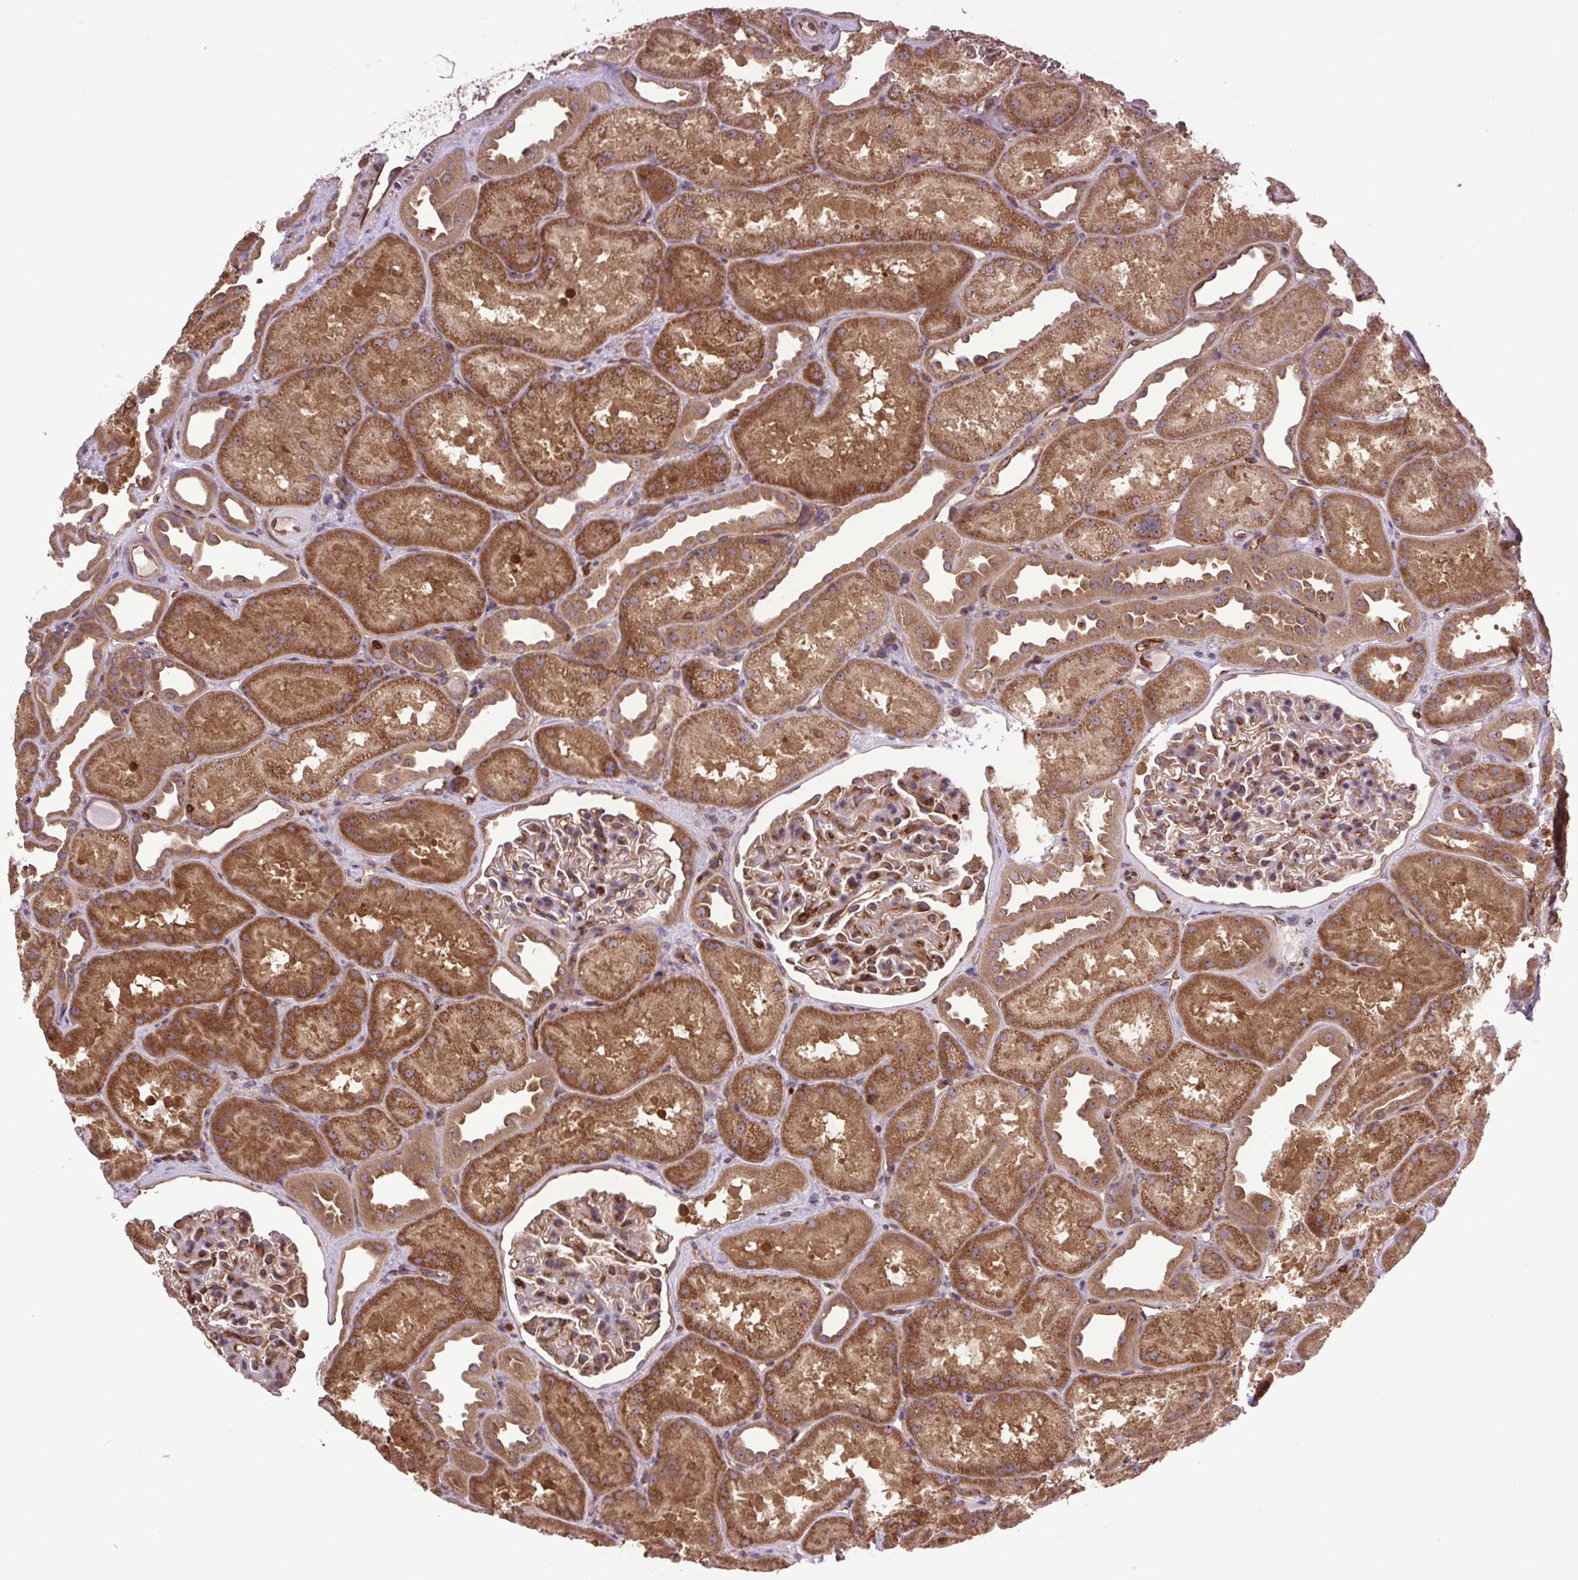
{"staining": {"intensity": "moderate", "quantity": "25%-75%", "location": "cytoplasmic/membranous"}, "tissue": "kidney", "cell_type": "Cells in glomeruli", "image_type": "normal", "snomed": [{"axis": "morphology", "description": "Normal tissue, NOS"}, {"axis": "topography", "description": "Kidney"}], "caption": "Cells in glomeruli exhibit medium levels of moderate cytoplasmic/membranous positivity in approximately 25%-75% of cells in unremarkable human kidney.", "gene": "PLCG1", "patient": {"sex": "male", "age": 61}}